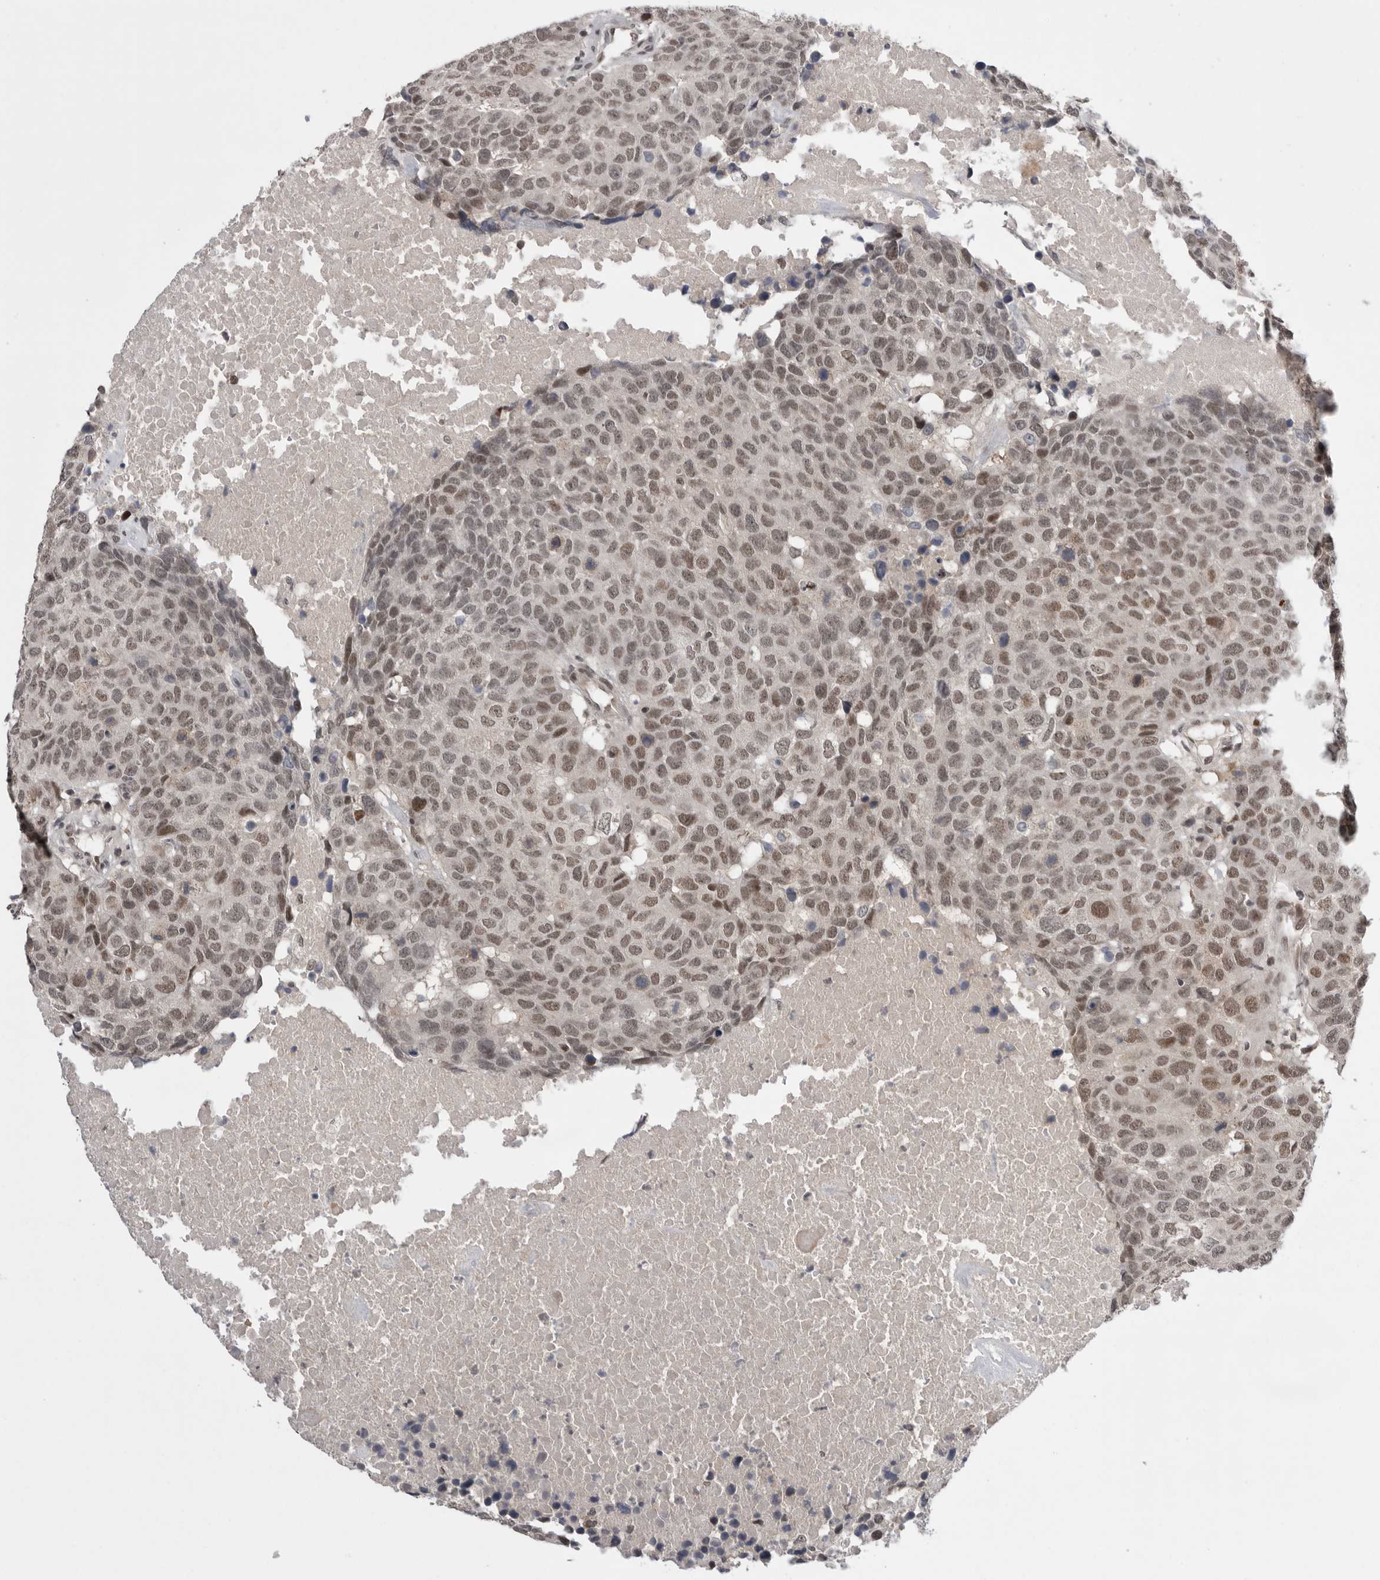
{"staining": {"intensity": "moderate", "quantity": ">75%", "location": "nuclear"}, "tissue": "head and neck cancer", "cell_type": "Tumor cells", "image_type": "cancer", "snomed": [{"axis": "morphology", "description": "Squamous cell carcinoma, NOS"}, {"axis": "topography", "description": "Head-Neck"}], "caption": "About >75% of tumor cells in head and neck cancer show moderate nuclear protein positivity as visualized by brown immunohistochemical staining.", "gene": "POU5F1", "patient": {"sex": "male", "age": 66}}